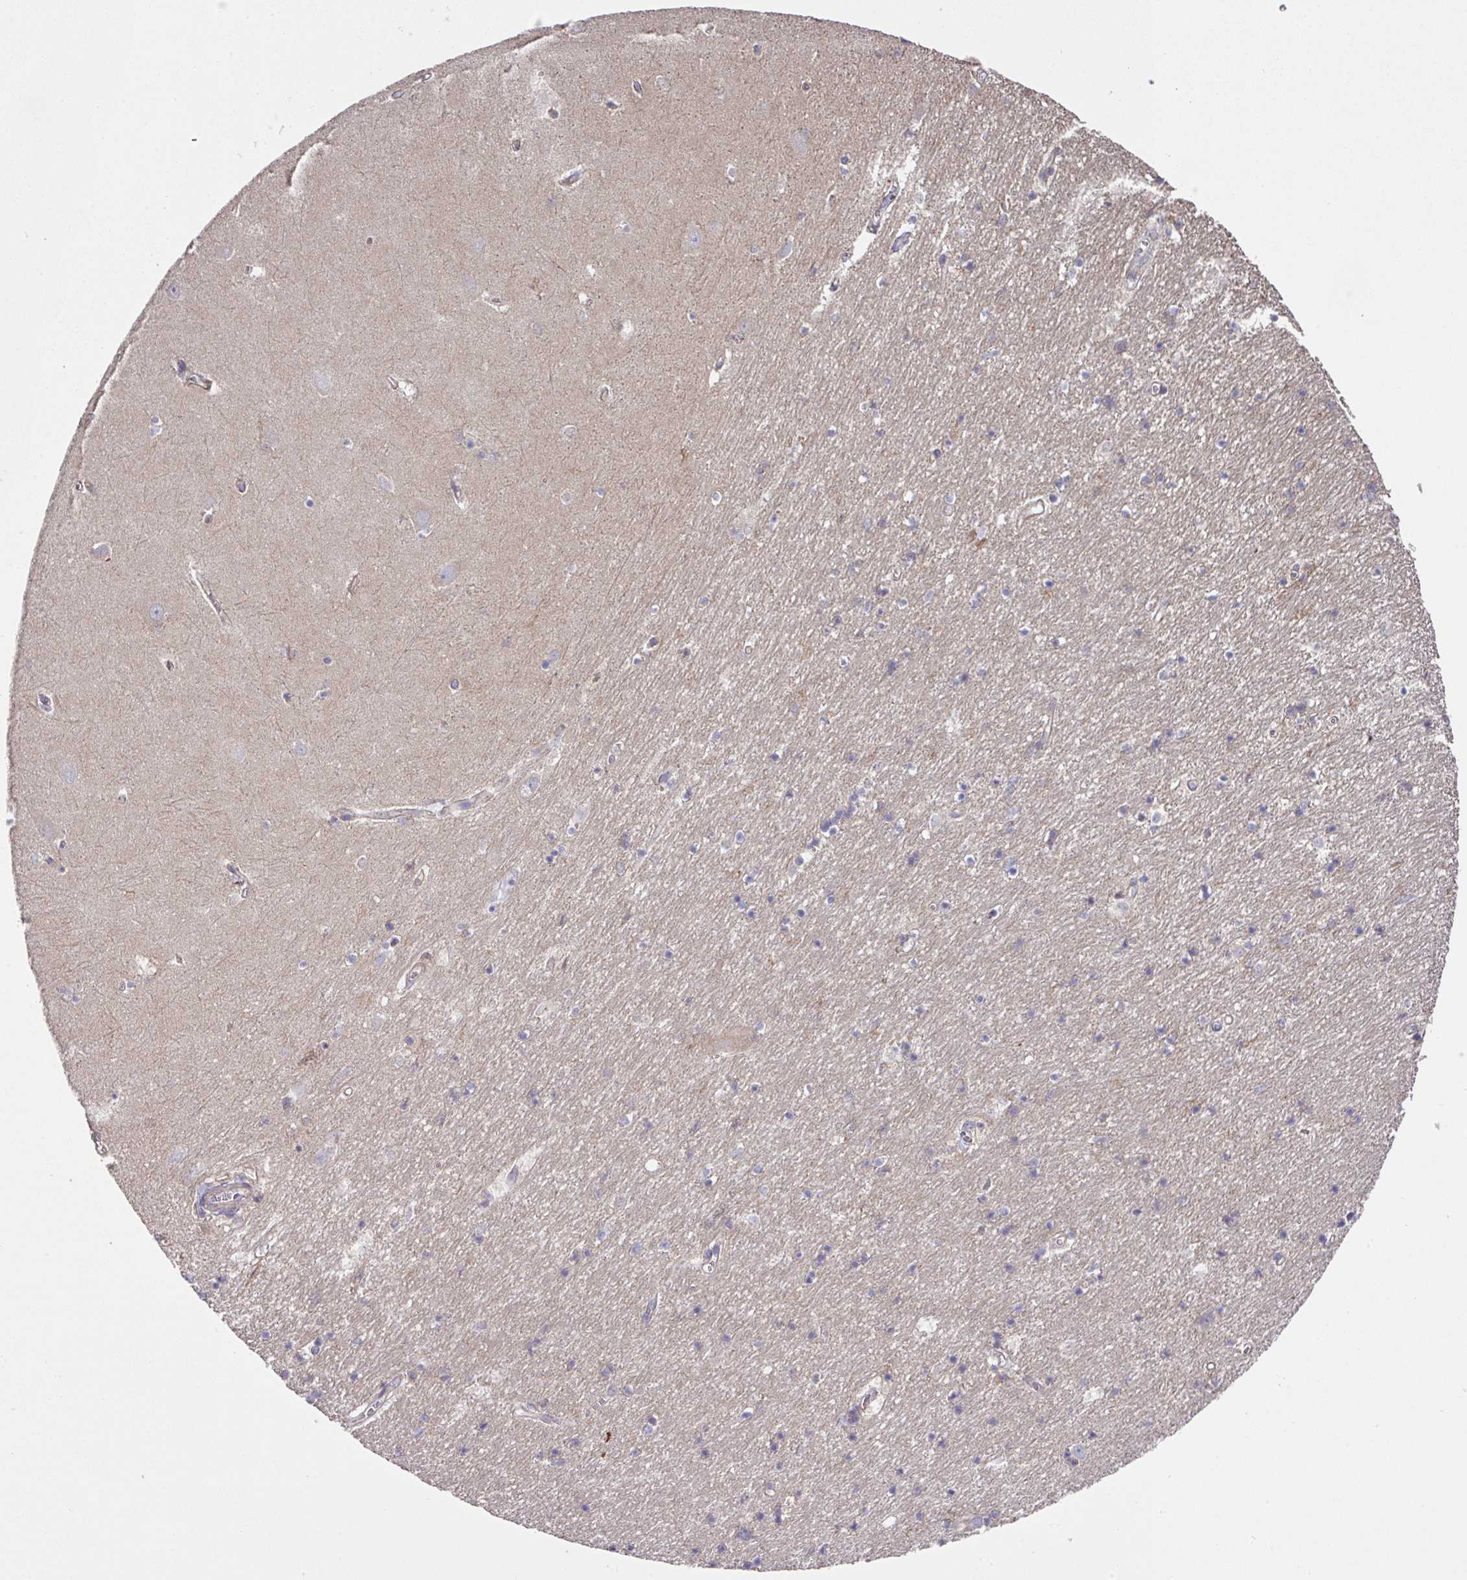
{"staining": {"intensity": "negative", "quantity": "none", "location": "none"}, "tissue": "hippocampus", "cell_type": "Glial cells", "image_type": "normal", "snomed": [{"axis": "morphology", "description": "Normal tissue, NOS"}, {"axis": "topography", "description": "Hippocampus"}], "caption": "High magnification brightfield microscopy of benign hippocampus stained with DAB (3,3'-diaminobenzidine) (brown) and counterstained with hematoxylin (blue): glial cells show no significant positivity. The staining was performed using DAB (3,3'-diaminobenzidine) to visualize the protein expression in brown, while the nuclei were stained in blue with hematoxylin (Magnification: 20x).", "gene": "RIC1", "patient": {"sex": "female", "age": 64}}